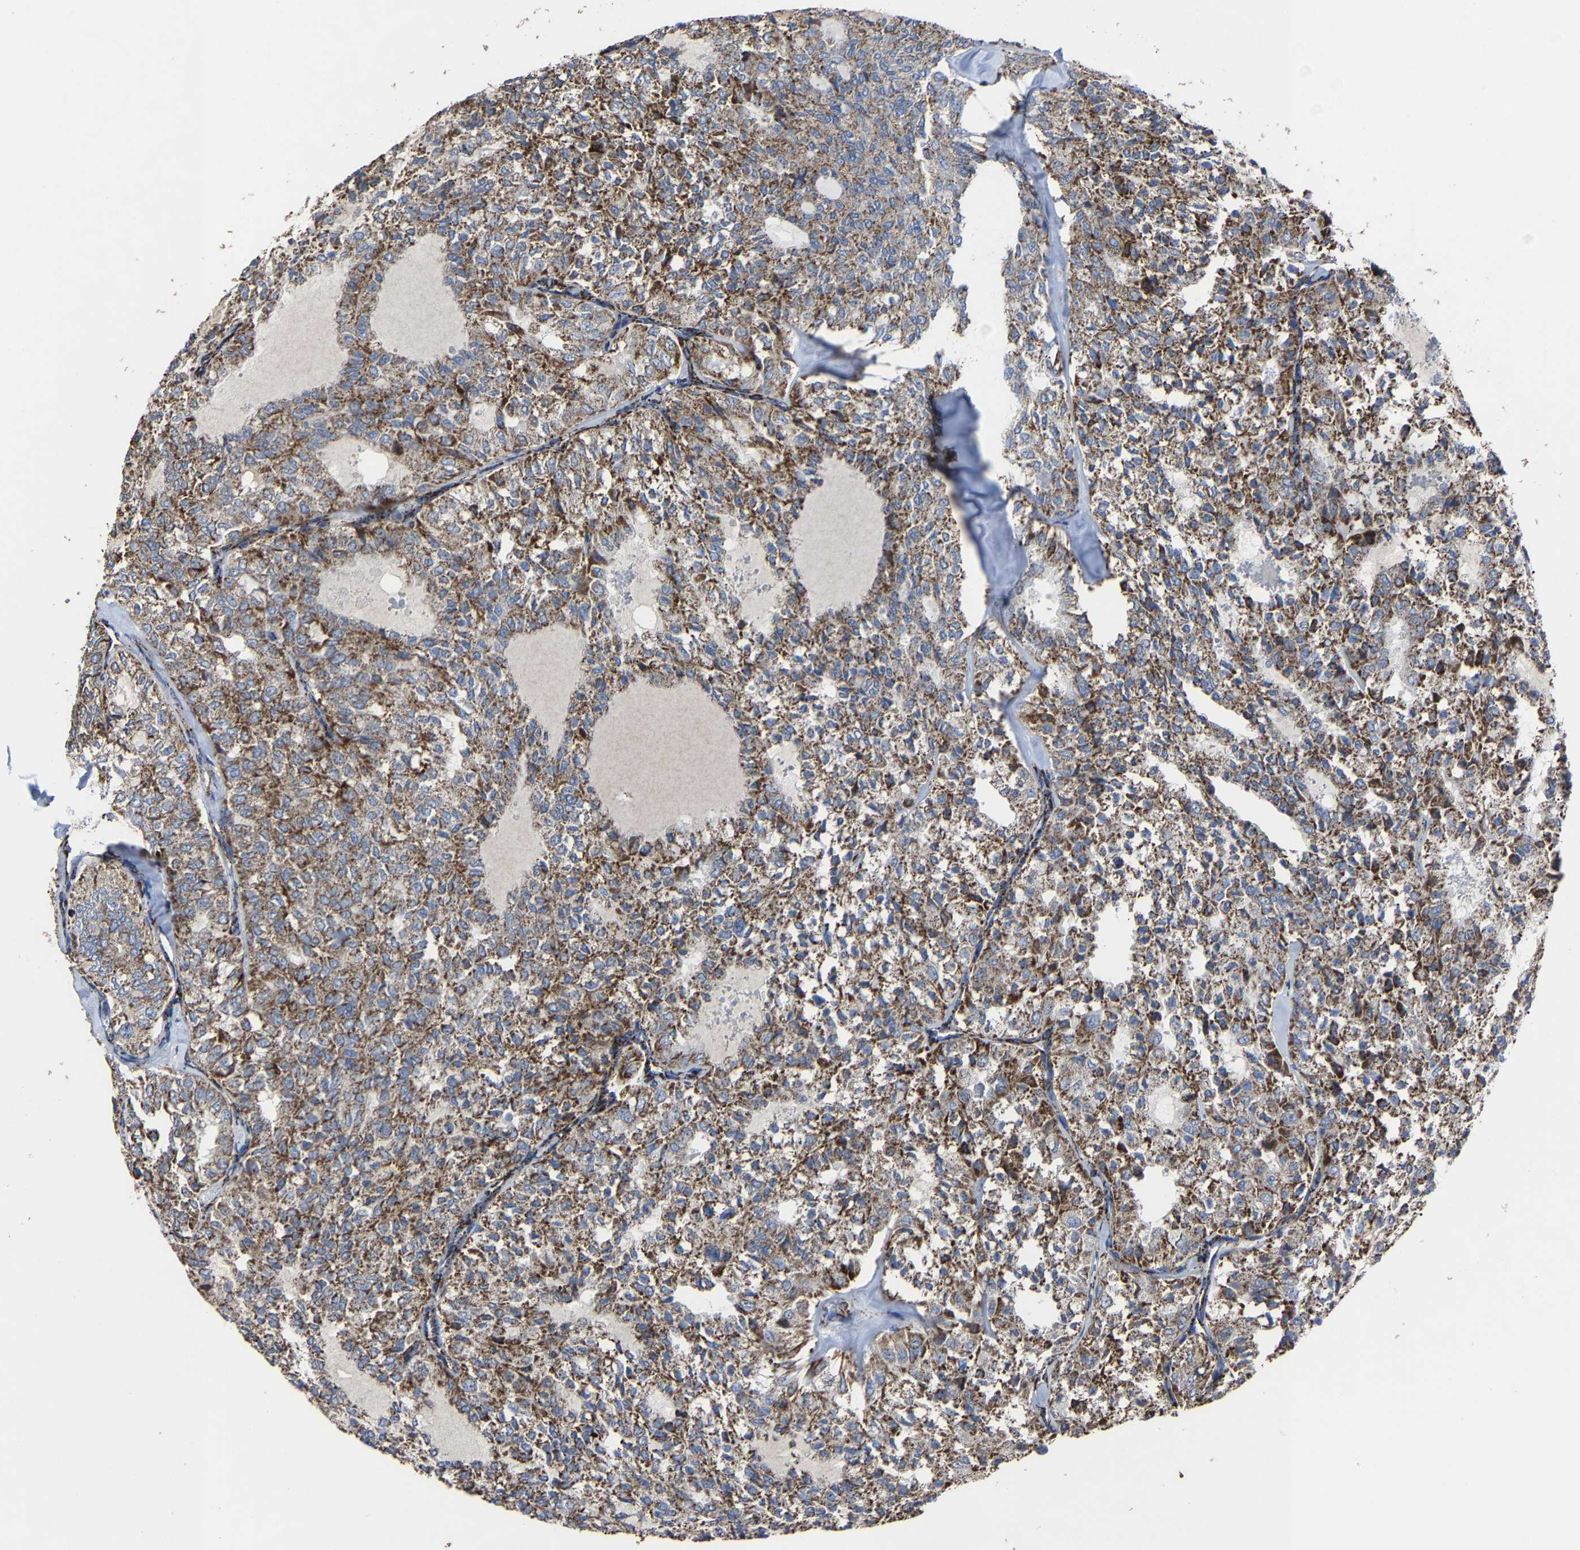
{"staining": {"intensity": "moderate", "quantity": ">75%", "location": "cytoplasmic/membranous"}, "tissue": "thyroid cancer", "cell_type": "Tumor cells", "image_type": "cancer", "snomed": [{"axis": "morphology", "description": "Follicular adenoma carcinoma, NOS"}, {"axis": "topography", "description": "Thyroid gland"}], "caption": "Follicular adenoma carcinoma (thyroid) stained for a protein exhibits moderate cytoplasmic/membranous positivity in tumor cells.", "gene": "NDUFV3", "patient": {"sex": "male", "age": 75}}